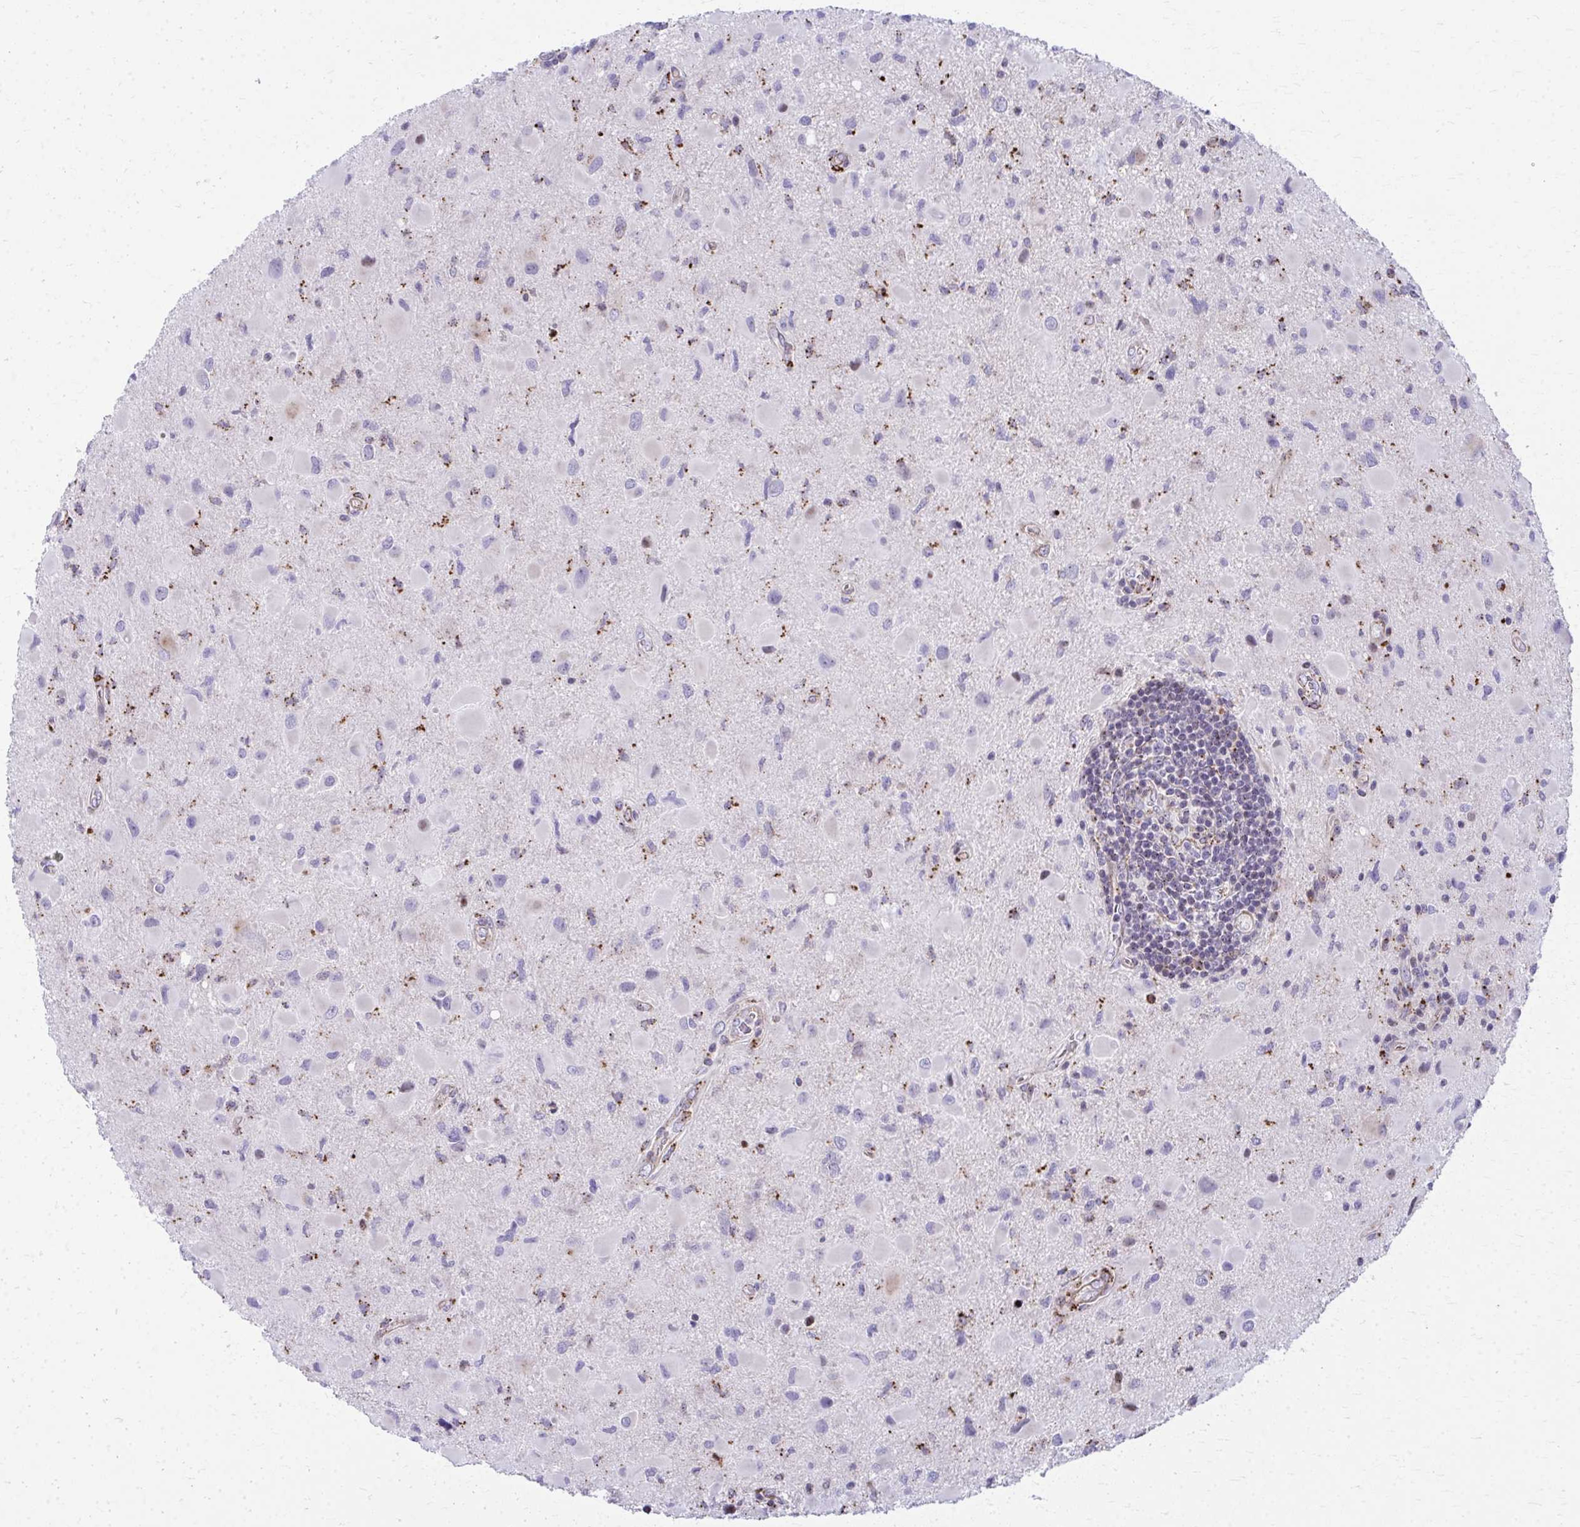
{"staining": {"intensity": "moderate", "quantity": "<25%", "location": "cytoplasmic/membranous,nuclear"}, "tissue": "glioma", "cell_type": "Tumor cells", "image_type": "cancer", "snomed": [{"axis": "morphology", "description": "Glioma, malignant, Low grade"}, {"axis": "topography", "description": "Brain"}], "caption": "Glioma stained with IHC exhibits moderate cytoplasmic/membranous and nuclear staining in approximately <25% of tumor cells.", "gene": "LRRC4B", "patient": {"sex": "female", "age": 32}}